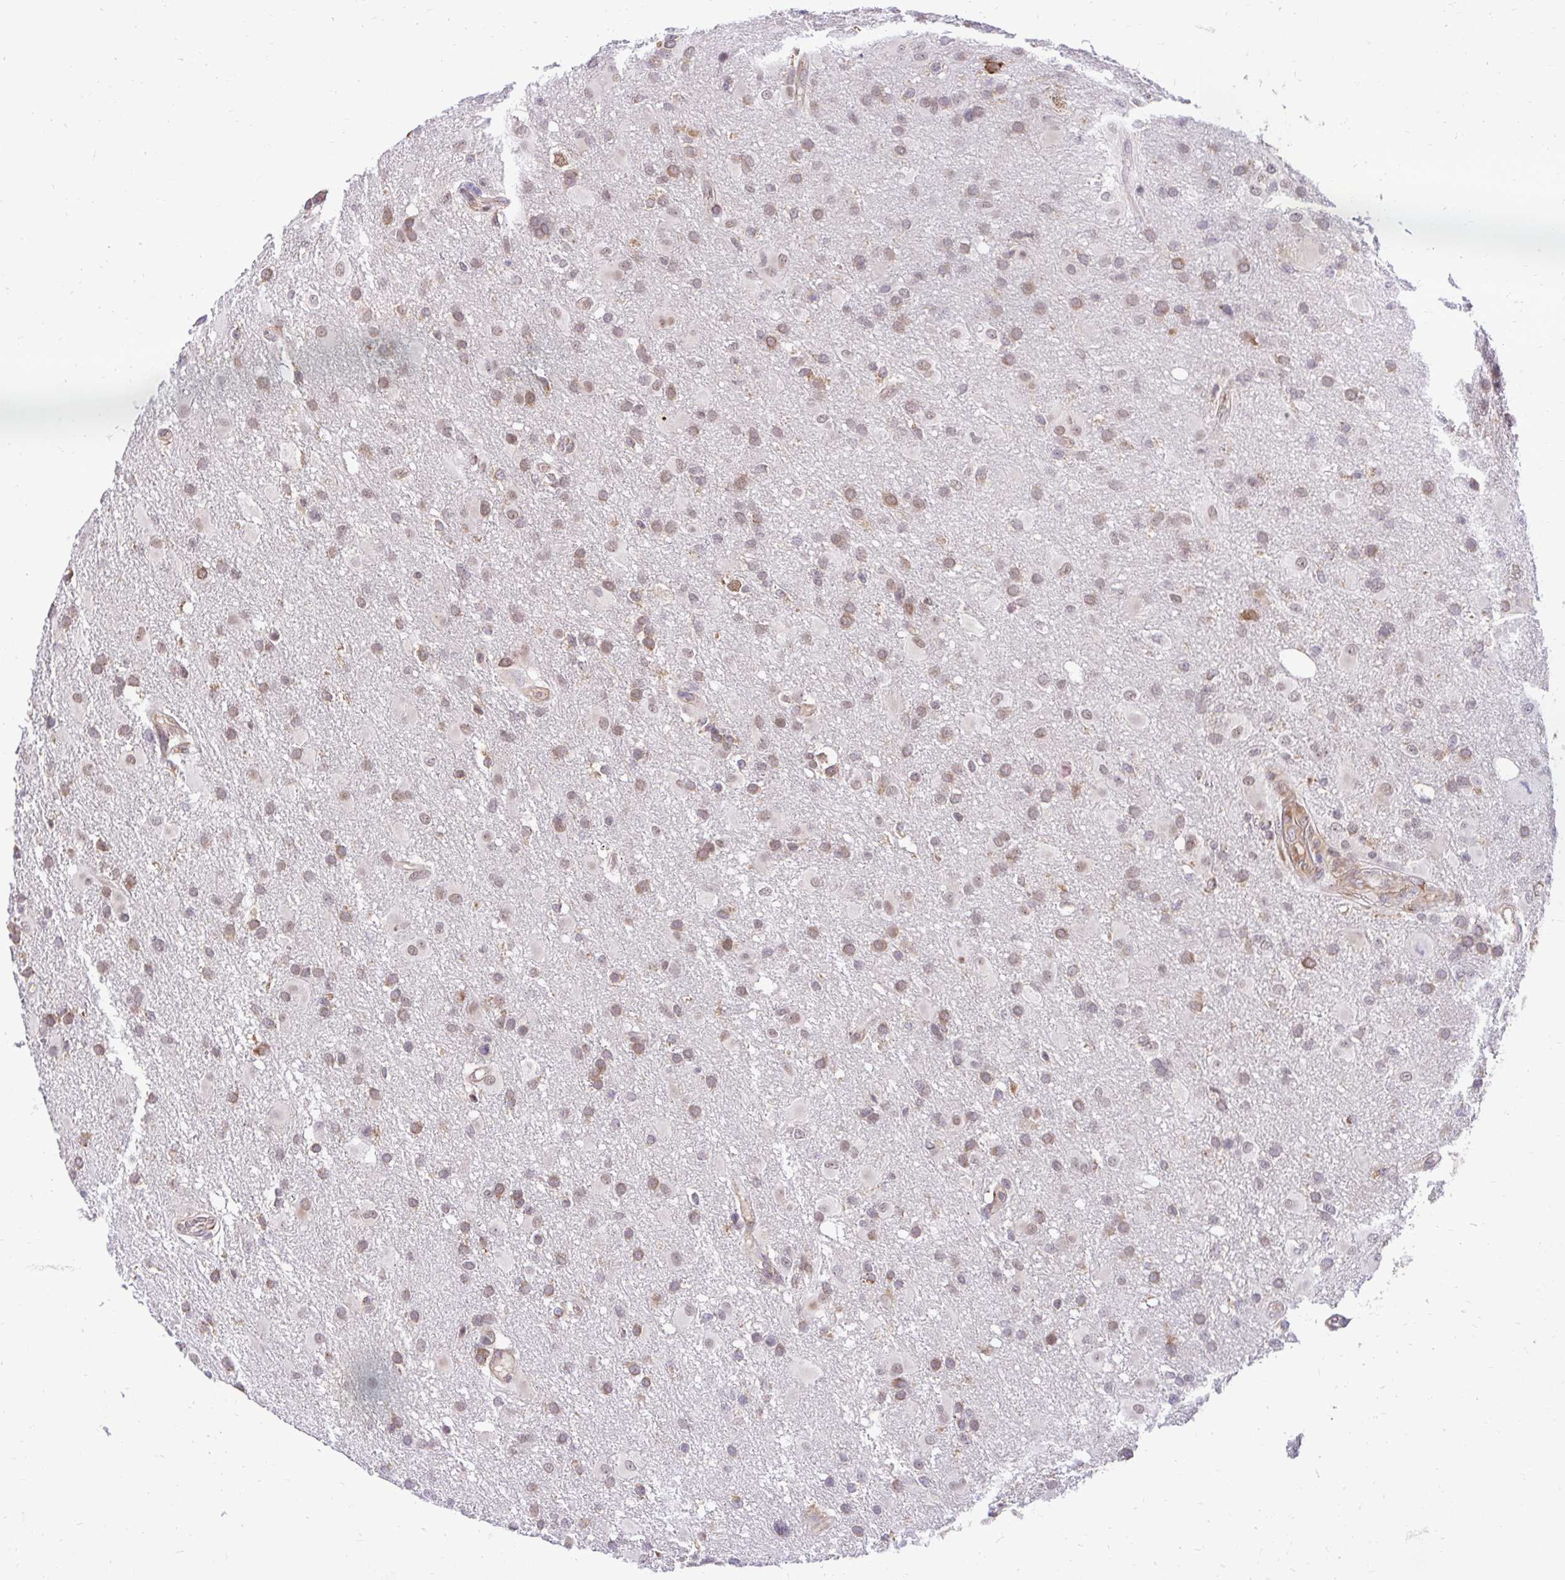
{"staining": {"intensity": "moderate", "quantity": ">75%", "location": "cytoplasmic/membranous,nuclear"}, "tissue": "glioma", "cell_type": "Tumor cells", "image_type": "cancer", "snomed": [{"axis": "morphology", "description": "Glioma, malignant, High grade"}, {"axis": "topography", "description": "Brain"}], "caption": "Immunohistochemistry staining of malignant high-grade glioma, which reveals medium levels of moderate cytoplasmic/membranous and nuclear expression in about >75% of tumor cells indicating moderate cytoplasmic/membranous and nuclear protein expression. The staining was performed using DAB (brown) for protein detection and nuclei were counterstained in hematoxylin (blue).", "gene": "NAALAD2", "patient": {"sex": "male", "age": 53}}